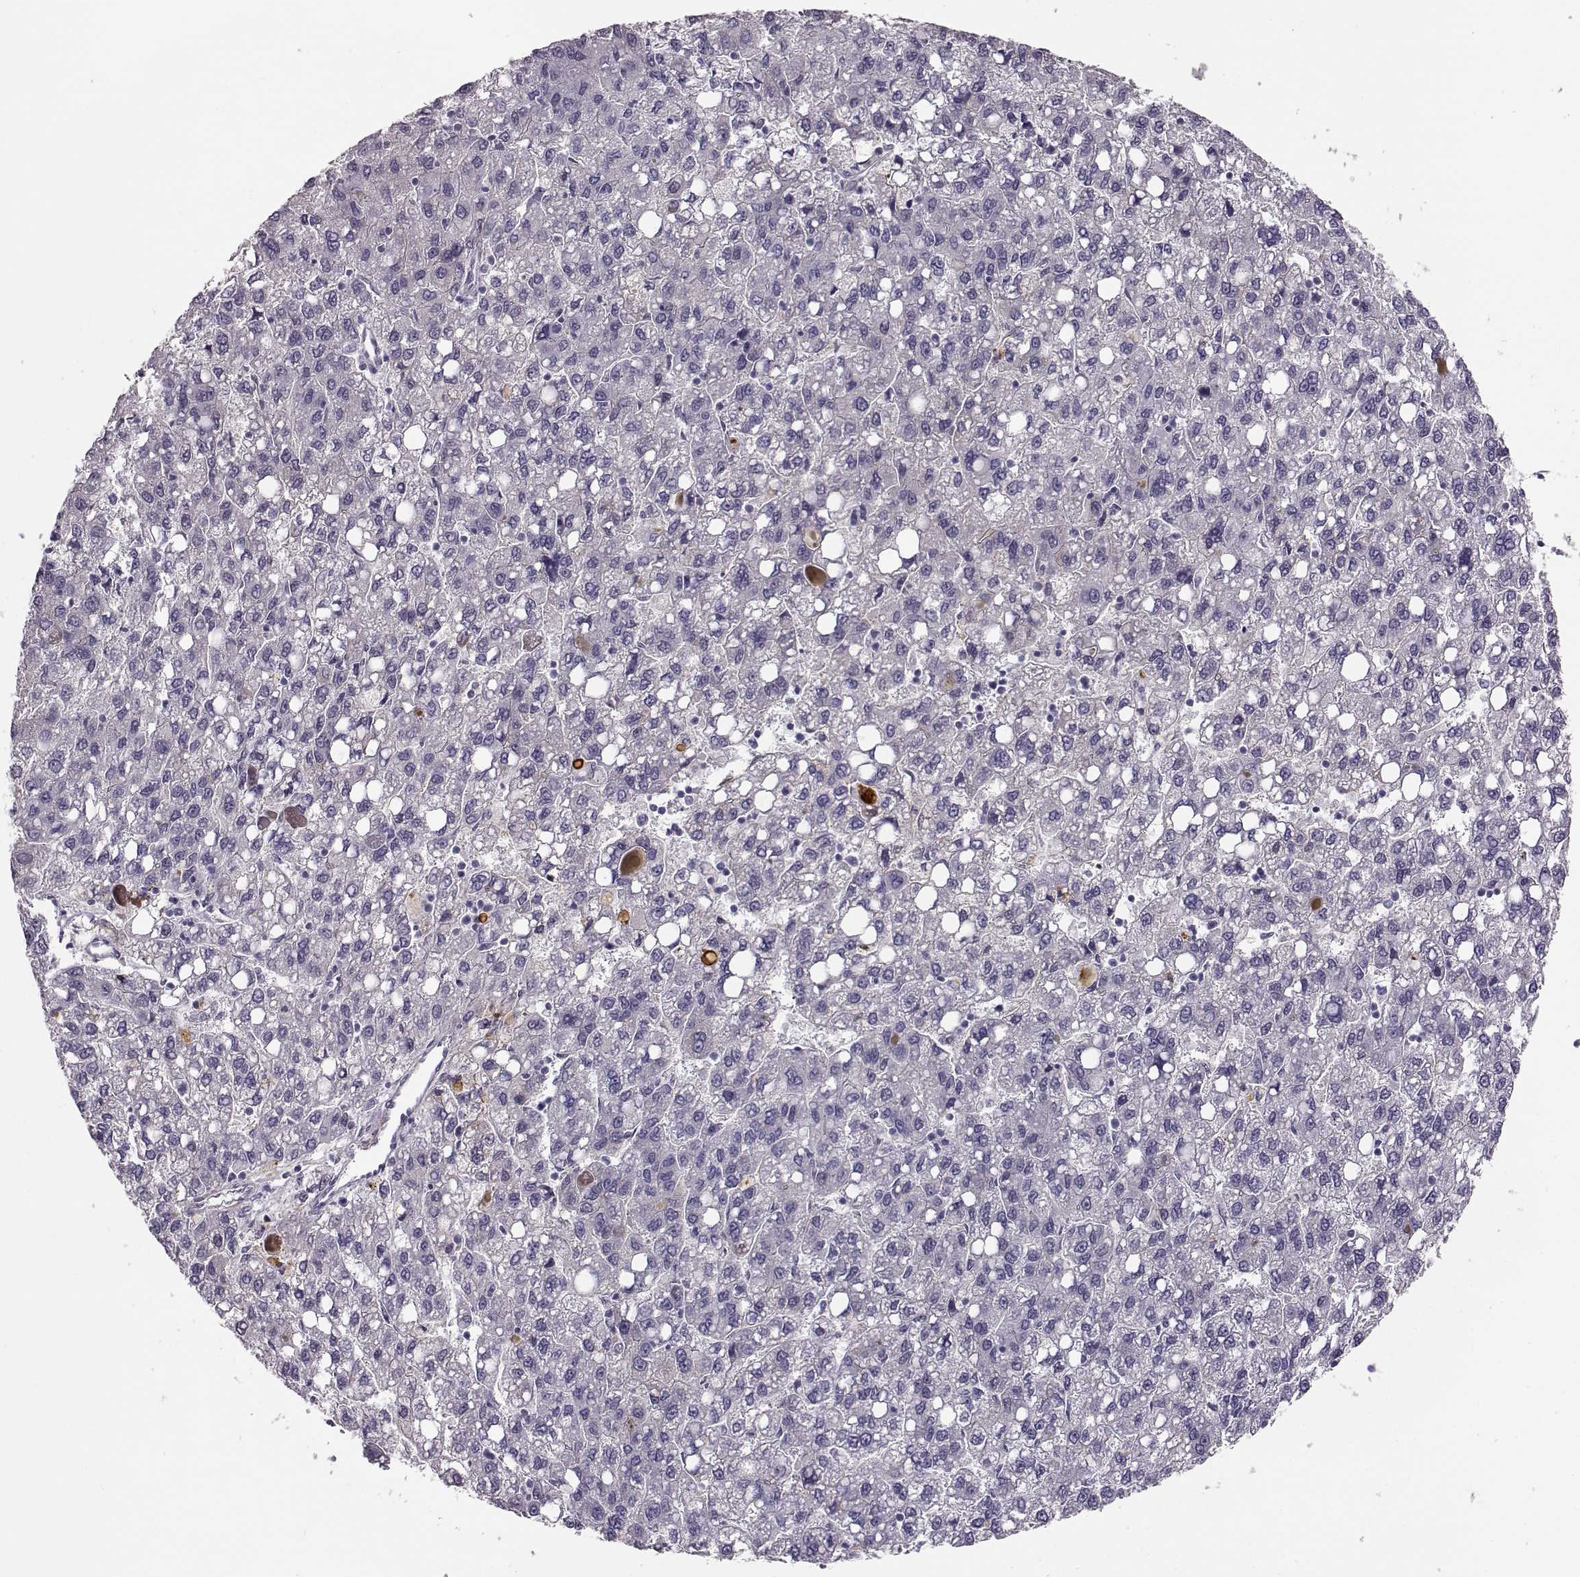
{"staining": {"intensity": "negative", "quantity": "none", "location": "none"}, "tissue": "liver cancer", "cell_type": "Tumor cells", "image_type": "cancer", "snomed": [{"axis": "morphology", "description": "Carcinoma, Hepatocellular, NOS"}, {"axis": "topography", "description": "Liver"}], "caption": "Tumor cells are negative for protein expression in human hepatocellular carcinoma (liver).", "gene": "TRIM69", "patient": {"sex": "female", "age": 82}}